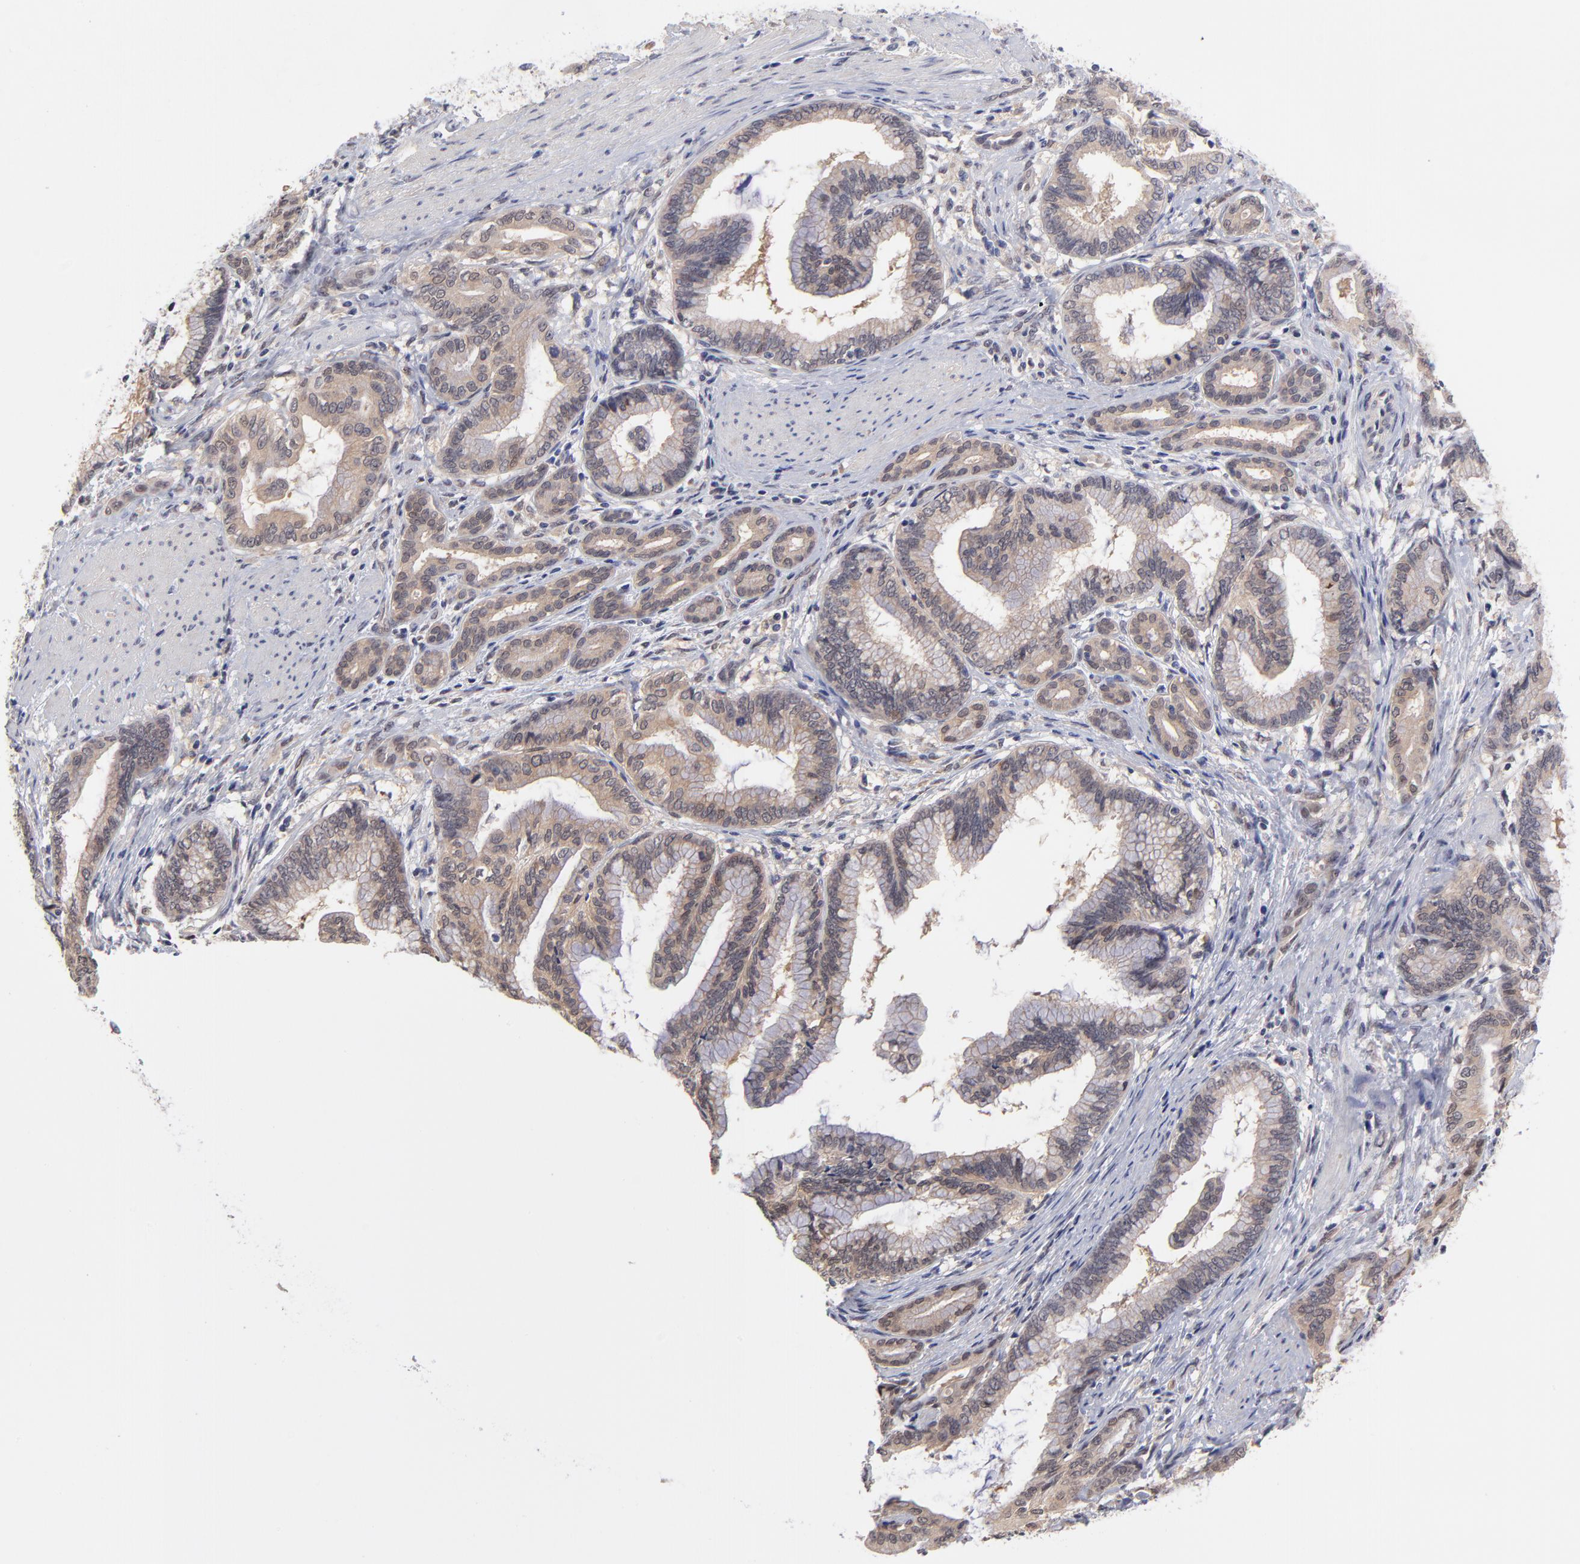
{"staining": {"intensity": "weak", "quantity": ">75%", "location": "cytoplasmic/membranous"}, "tissue": "pancreatic cancer", "cell_type": "Tumor cells", "image_type": "cancer", "snomed": [{"axis": "morphology", "description": "Adenocarcinoma, NOS"}, {"axis": "topography", "description": "Pancreas"}], "caption": "Immunohistochemistry (IHC) (DAB (3,3'-diaminobenzidine)) staining of pancreatic cancer exhibits weak cytoplasmic/membranous protein positivity in approximately >75% of tumor cells.", "gene": "UBE2E3", "patient": {"sex": "female", "age": 64}}